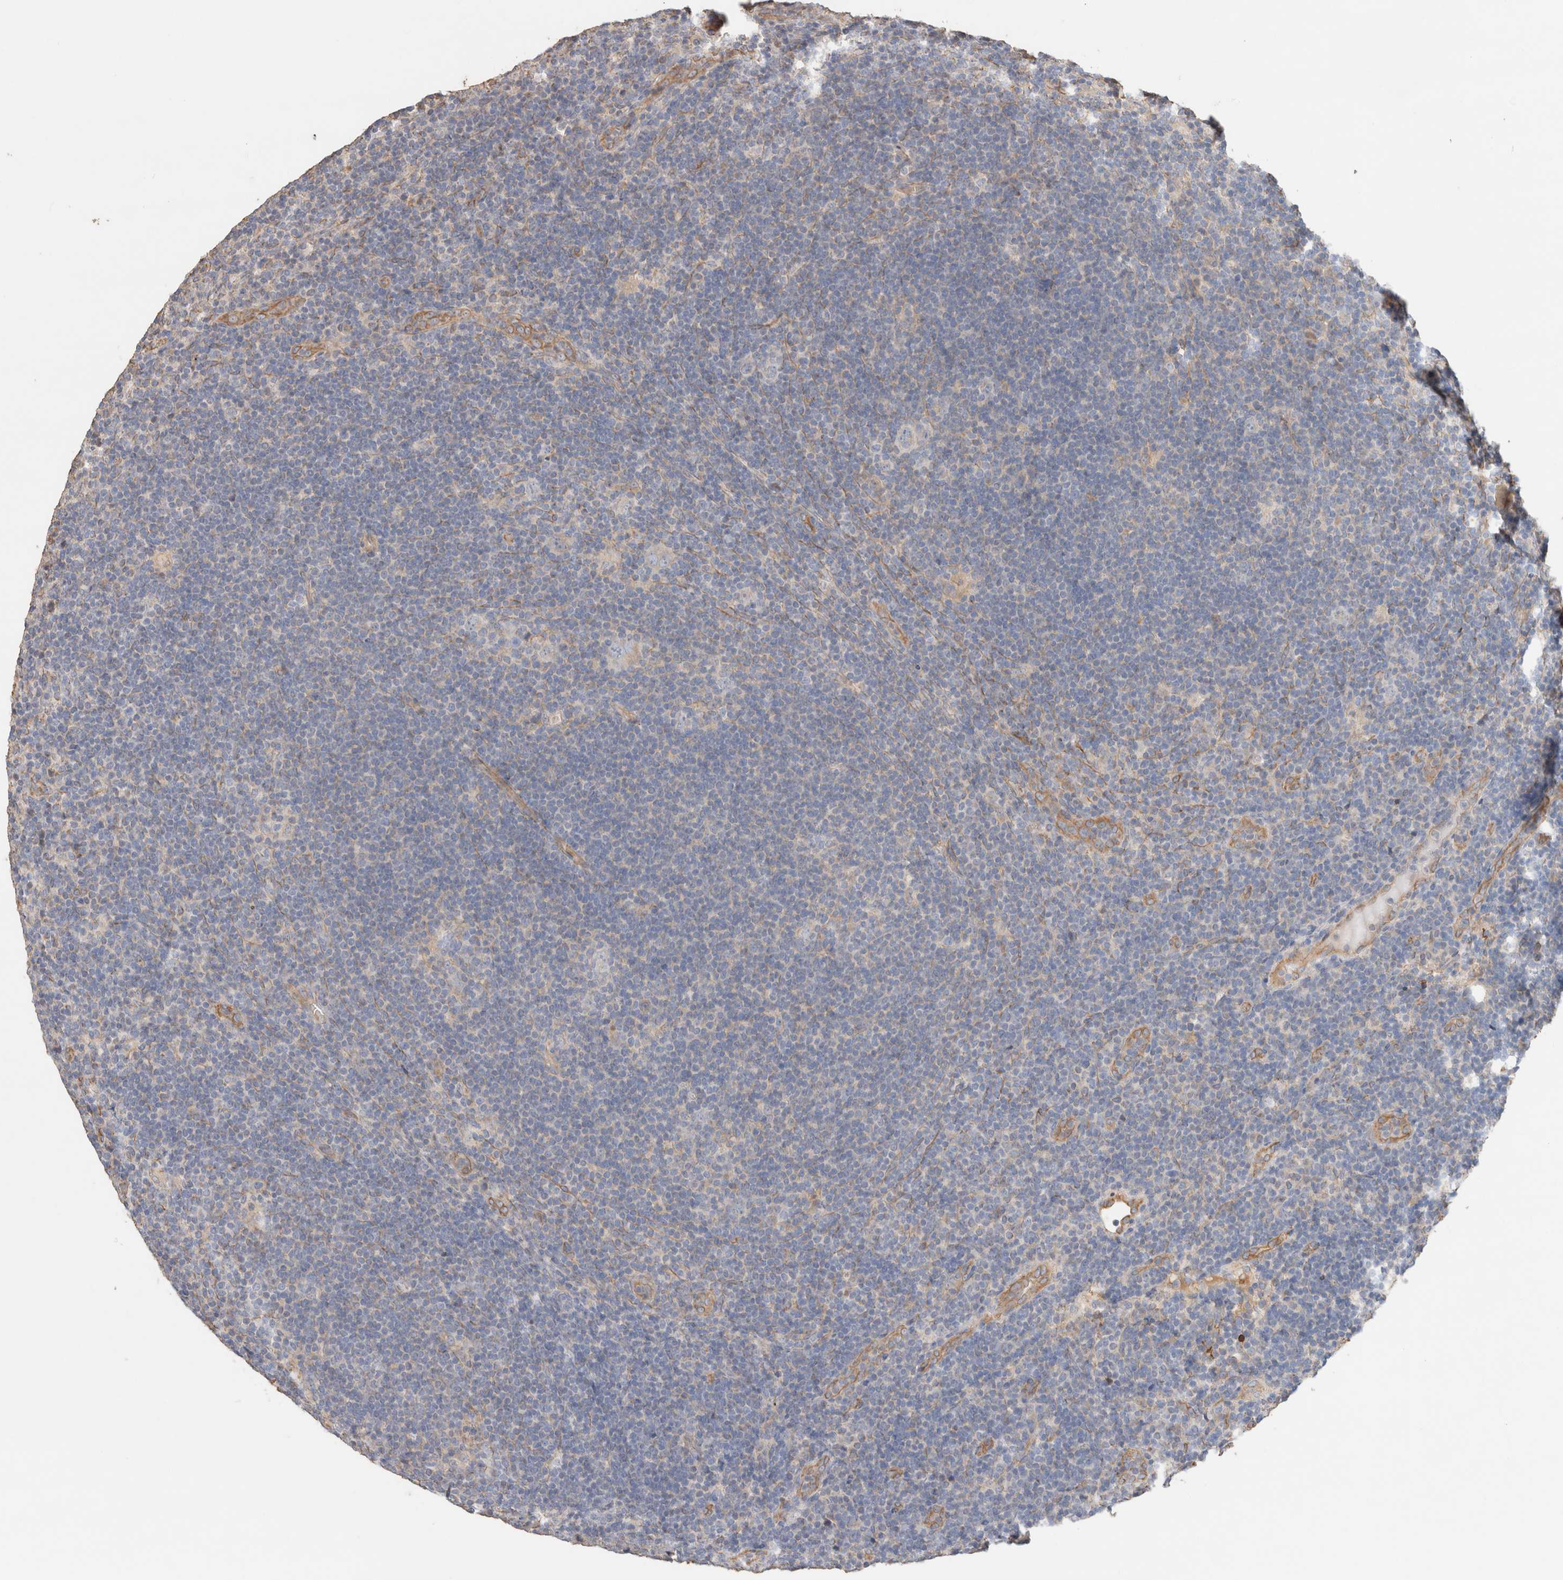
{"staining": {"intensity": "negative", "quantity": "none", "location": "none"}, "tissue": "lymphoma", "cell_type": "Tumor cells", "image_type": "cancer", "snomed": [{"axis": "morphology", "description": "Hodgkin's disease, NOS"}, {"axis": "topography", "description": "Lymph node"}], "caption": "Protein analysis of Hodgkin's disease reveals no significant staining in tumor cells.", "gene": "PROS1", "patient": {"sex": "female", "age": 57}}